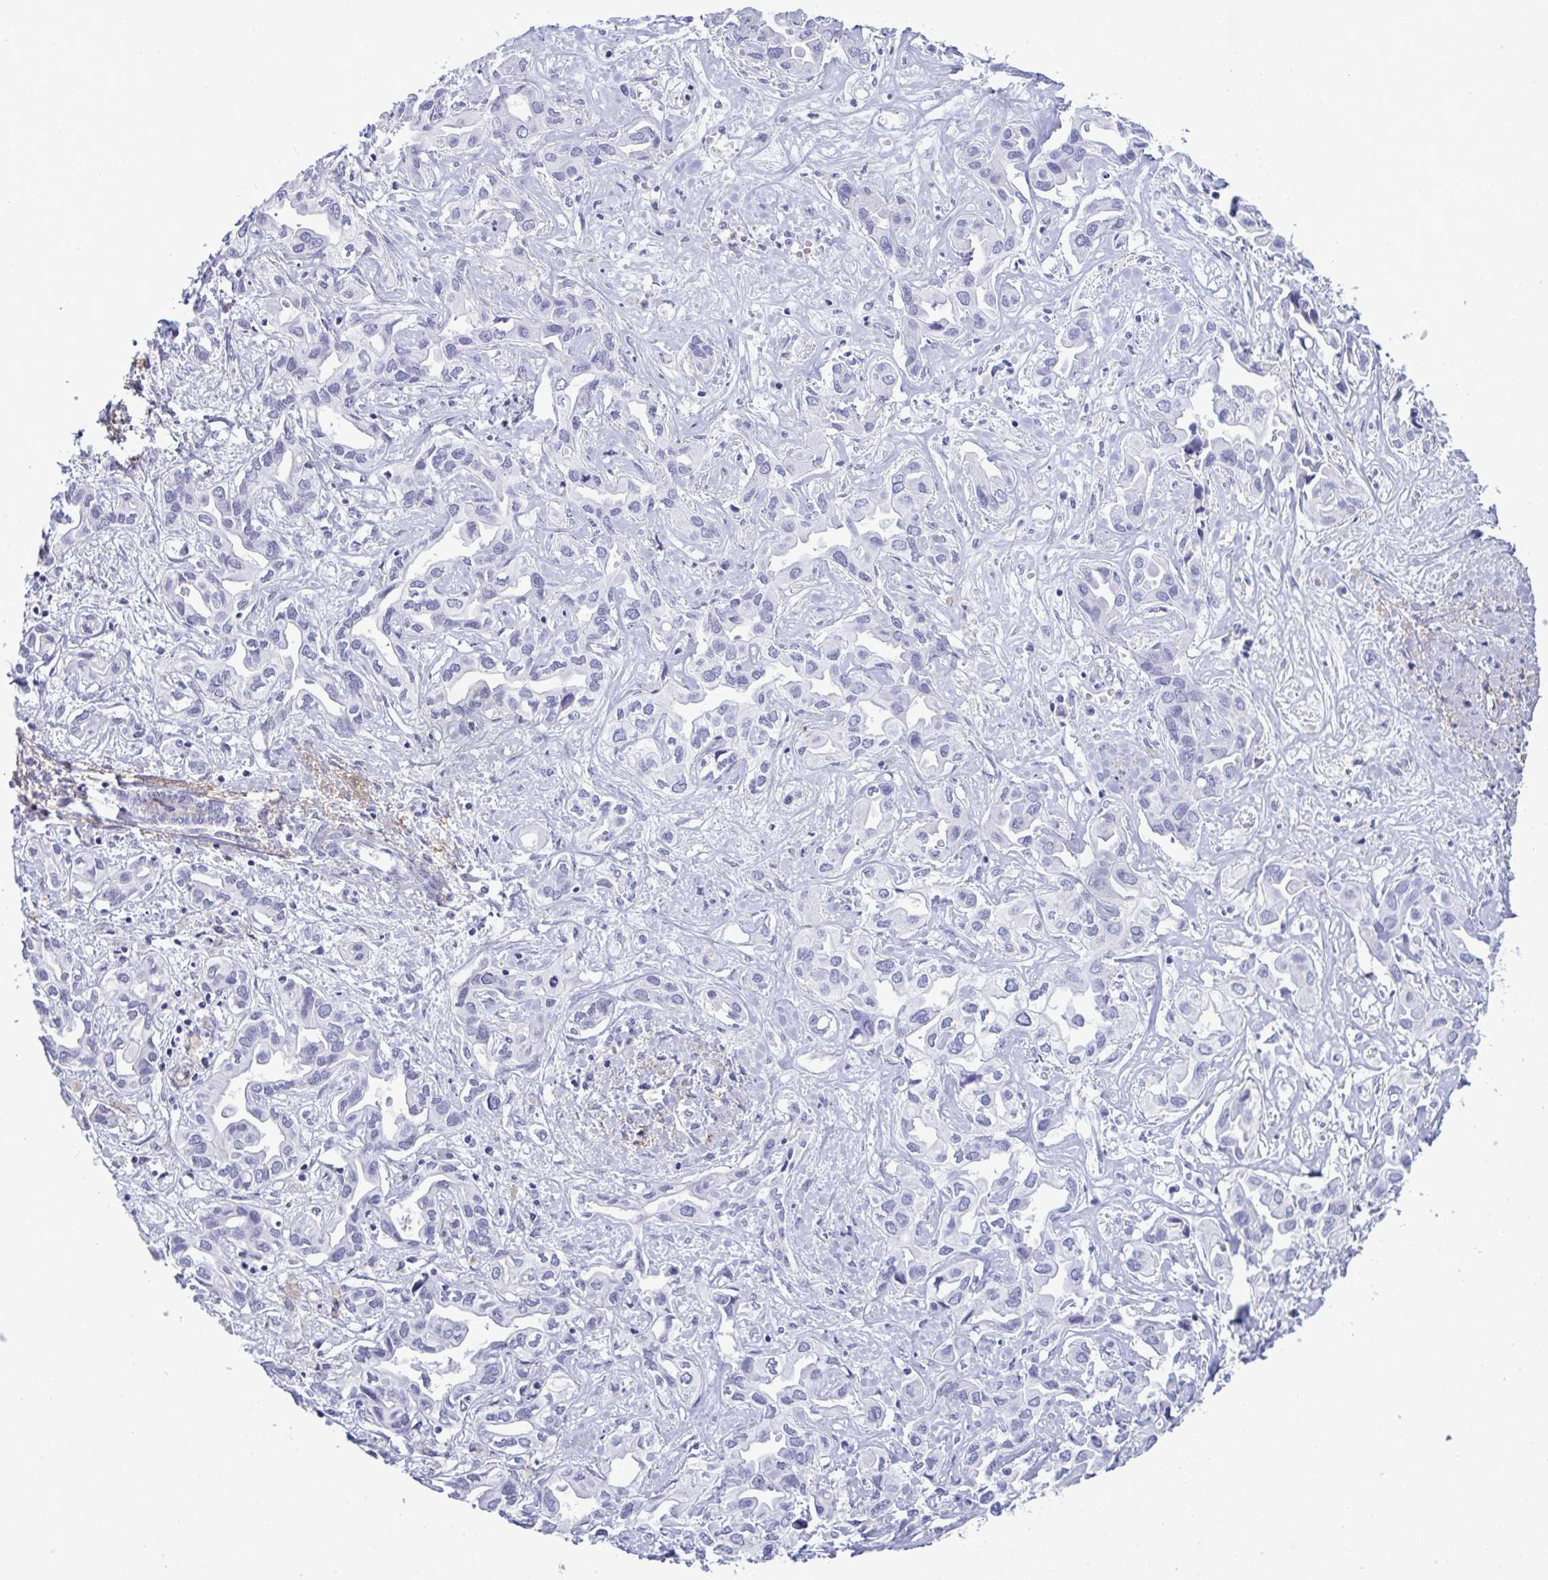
{"staining": {"intensity": "negative", "quantity": "none", "location": "none"}, "tissue": "liver cancer", "cell_type": "Tumor cells", "image_type": "cancer", "snomed": [{"axis": "morphology", "description": "Cholangiocarcinoma"}, {"axis": "topography", "description": "Liver"}], "caption": "Immunohistochemical staining of human cholangiocarcinoma (liver) shows no significant positivity in tumor cells. Brightfield microscopy of immunohistochemistry (IHC) stained with DAB (brown) and hematoxylin (blue), captured at high magnification.", "gene": "ELN", "patient": {"sex": "female", "age": 64}}